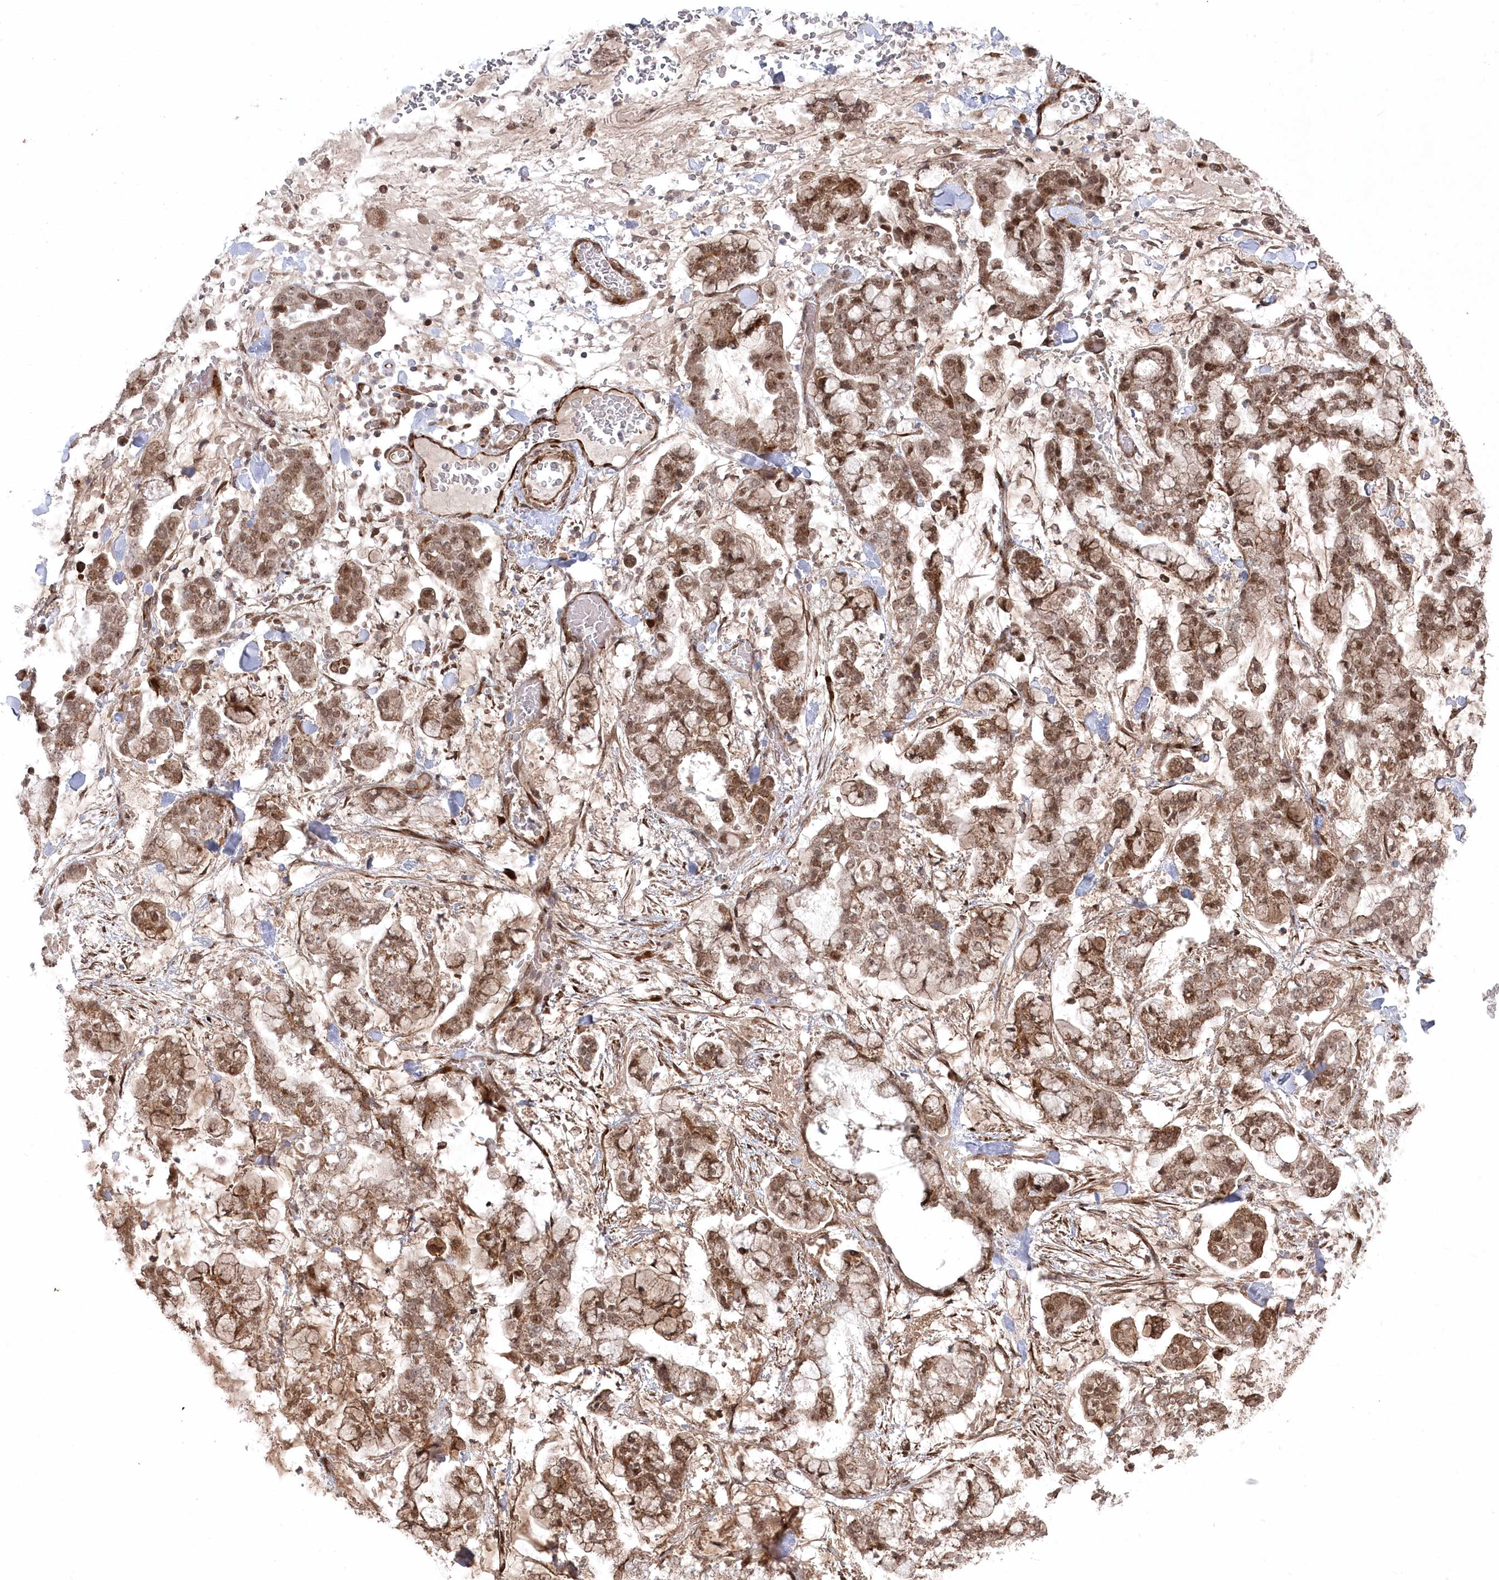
{"staining": {"intensity": "moderate", "quantity": ">75%", "location": "cytoplasmic/membranous,nuclear"}, "tissue": "stomach cancer", "cell_type": "Tumor cells", "image_type": "cancer", "snomed": [{"axis": "morphology", "description": "Normal tissue, NOS"}, {"axis": "morphology", "description": "Adenocarcinoma, NOS"}, {"axis": "topography", "description": "Stomach, upper"}, {"axis": "topography", "description": "Stomach"}], "caption": "This histopathology image shows IHC staining of stomach cancer, with medium moderate cytoplasmic/membranous and nuclear staining in approximately >75% of tumor cells.", "gene": "POLR3A", "patient": {"sex": "male", "age": 76}}